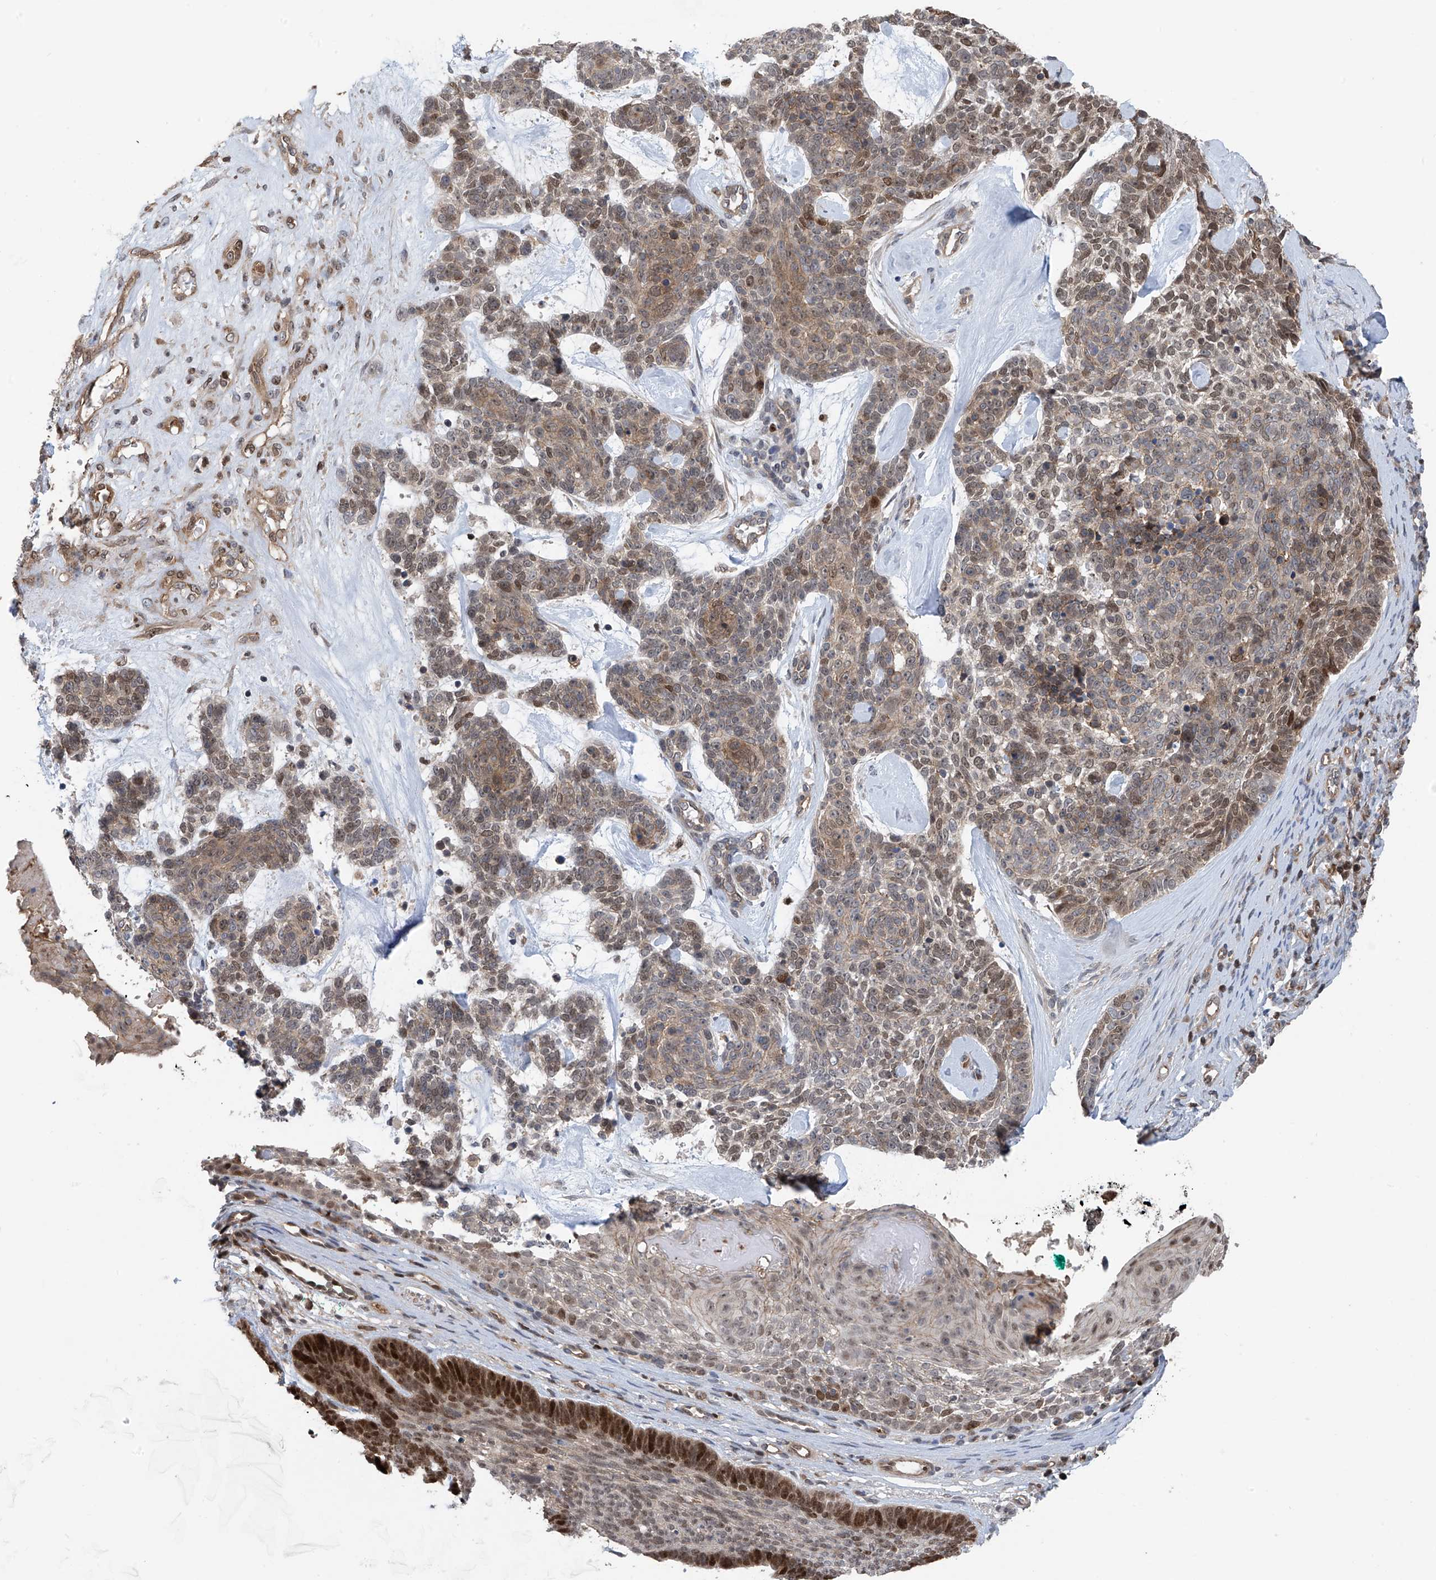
{"staining": {"intensity": "moderate", "quantity": "<25%", "location": "nuclear"}, "tissue": "skin cancer", "cell_type": "Tumor cells", "image_type": "cancer", "snomed": [{"axis": "morphology", "description": "Basal cell carcinoma"}, {"axis": "topography", "description": "Skin"}], "caption": "Immunohistochemical staining of human skin cancer exhibits low levels of moderate nuclear protein staining in approximately <25% of tumor cells. The staining was performed using DAB (3,3'-diaminobenzidine), with brown indicating positive protein expression. Nuclei are stained blue with hematoxylin.", "gene": "DNAJC9", "patient": {"sex": "female", "age": 81}}